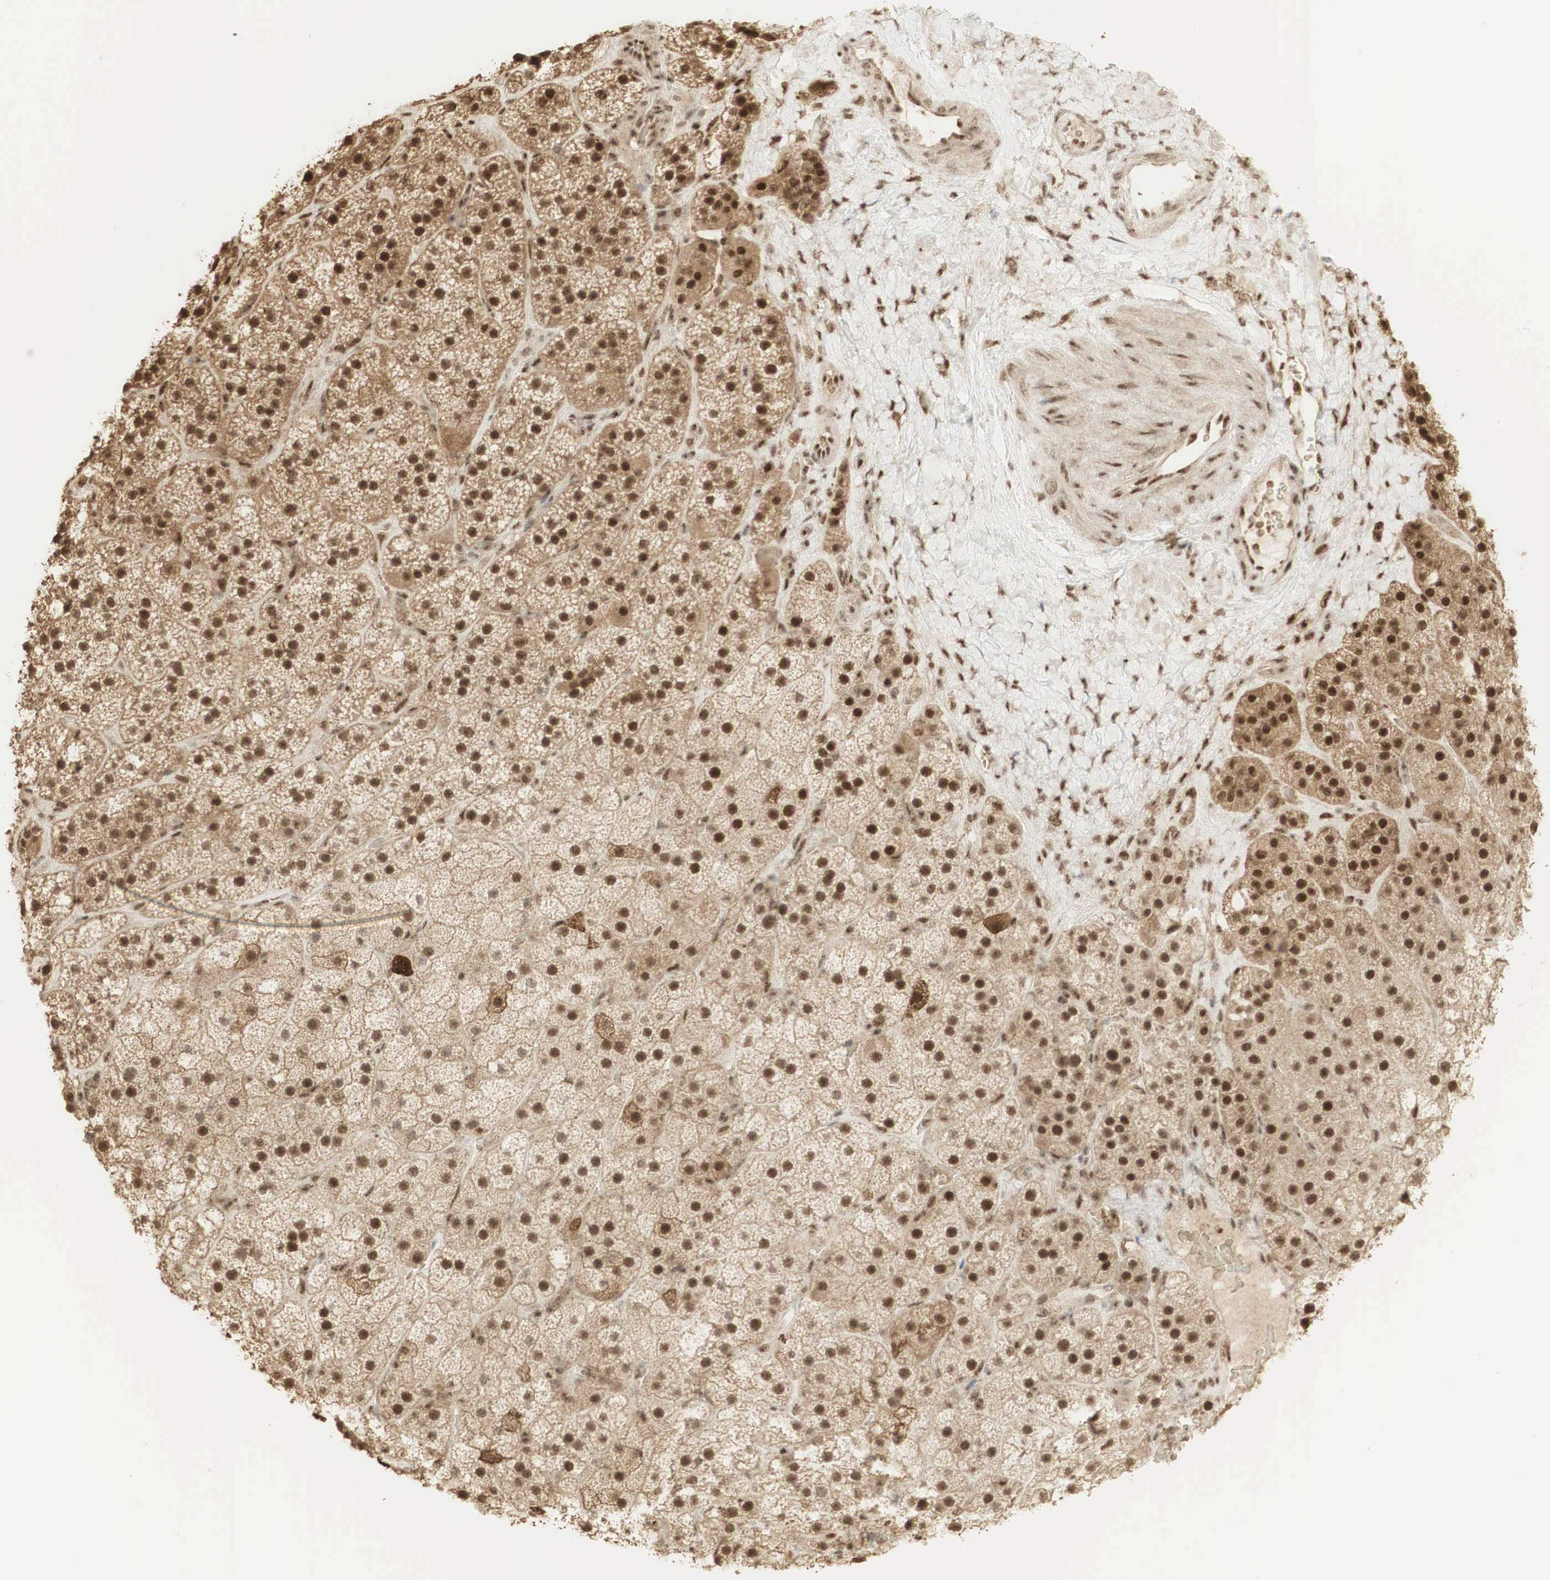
{"staining": {"intensity": "moderate", "quantity": "25%-75%", "location": "cytoplasmic/membranous,nuclear"}, "tissue": "adrenal gland", "cell_type": "Glandular cells", "image_type": "normal", "snomed": [{"axis": "morphology", "description": "Normal tissue, NOS"}, {"axis": "topography", "description": "Adrenal gland"}], "caption": "Protein staining exhibits moderate cytoplasmic/membranous,nuclear expression in about 25%-75% of glandular cells in unremarkable adrenal gland.", "gene": "RNF113A", "patient": {"sex": "male", "age": 57}}